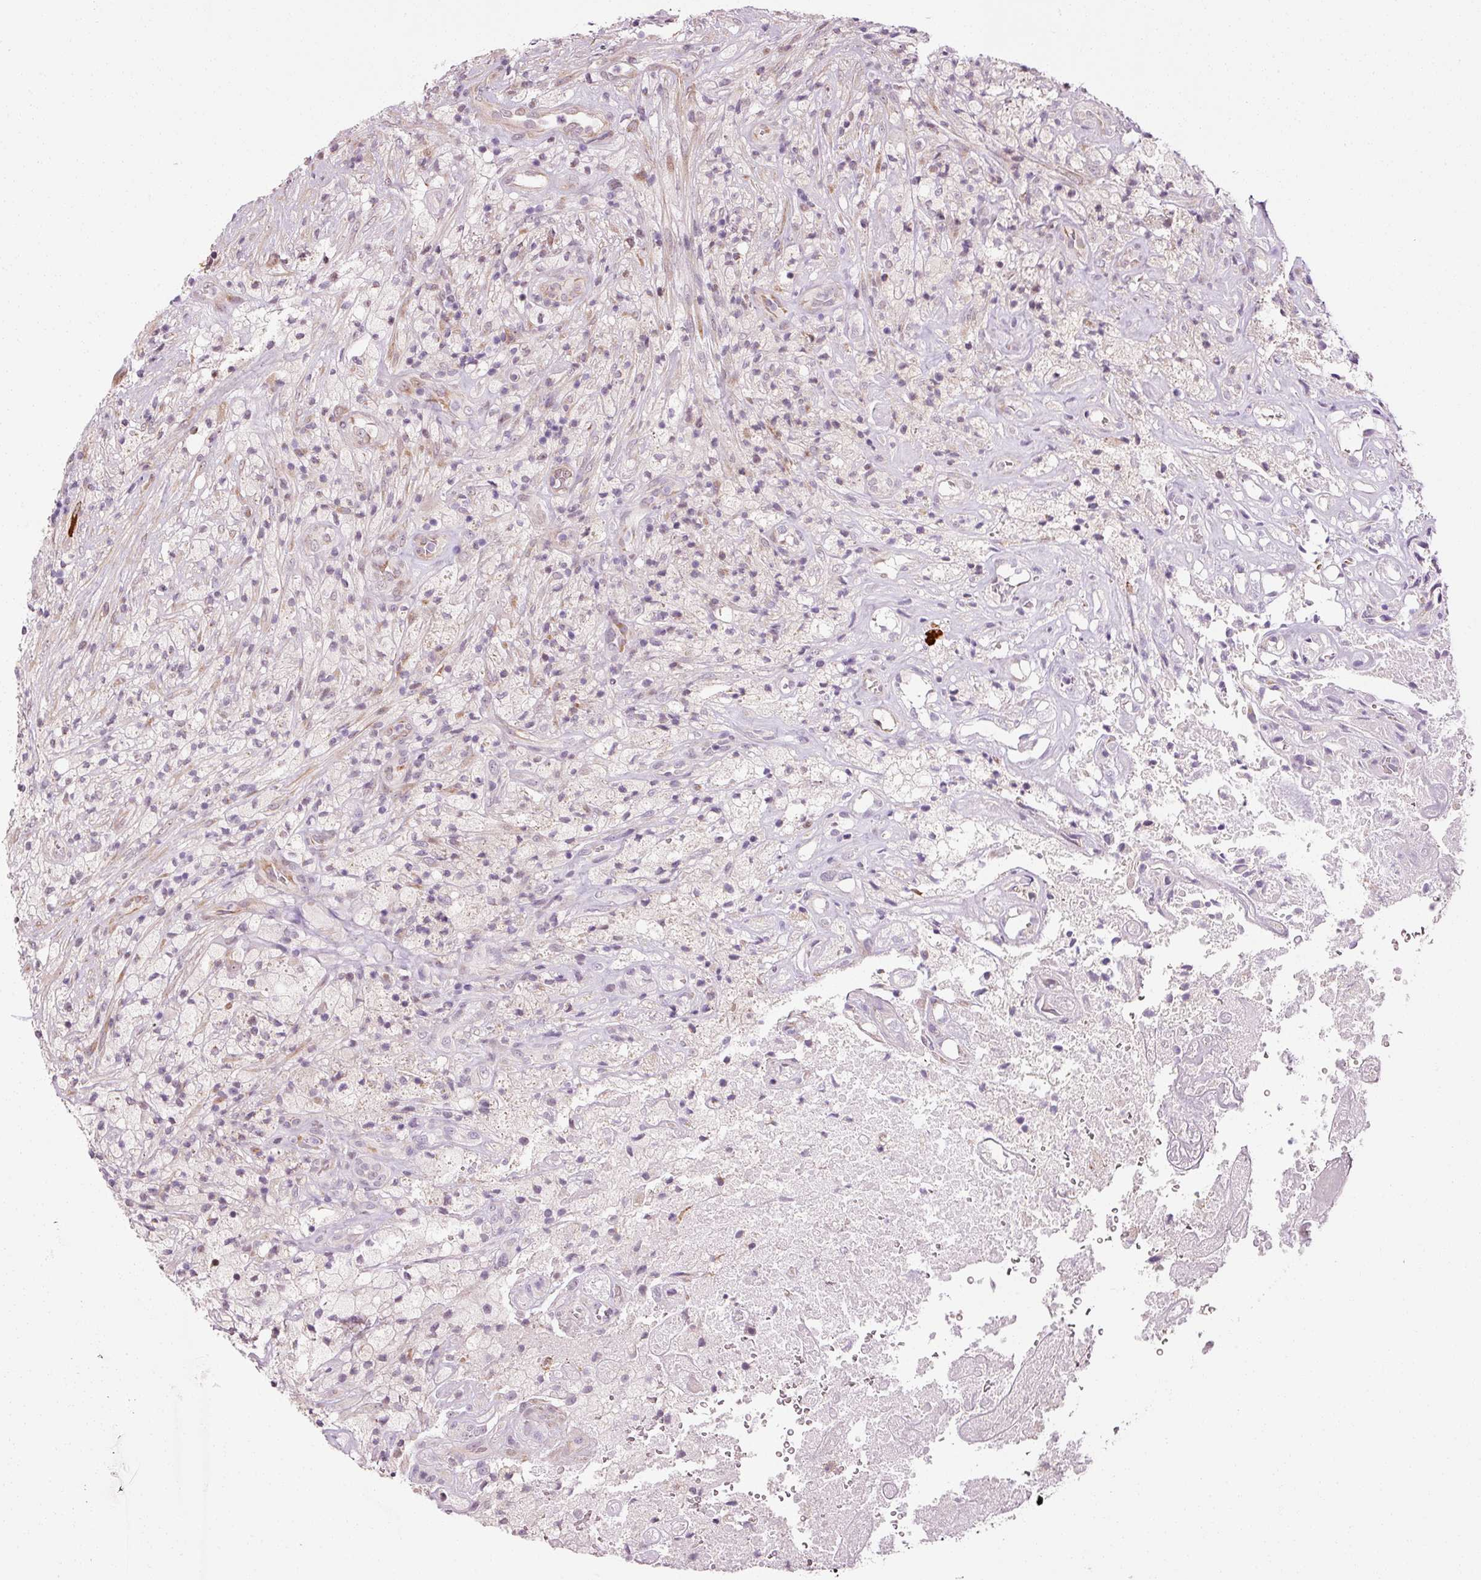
{"staining": {"intensity": "negative", "quantity": "none", "location": "none"}, "tissue": "glioma", "cell_type": "Tumor cells", "image_type": "cancer", "snomed": [{"axis": "morphology", "description": "Glioma, malignant, High grade"}, {"axis": "topography", "description": "Brain"}], "caption": "Micrograph shows no significant protein positivity in tumor cells of malignant glioma (high-grade). (Stains: DAB IHC with hematoxylin counter stain, Microscopy: brightfield microscopy at high magnification).", "gene": "ANKRD20A1", "patient": {"sex": "male", "age": 69}}